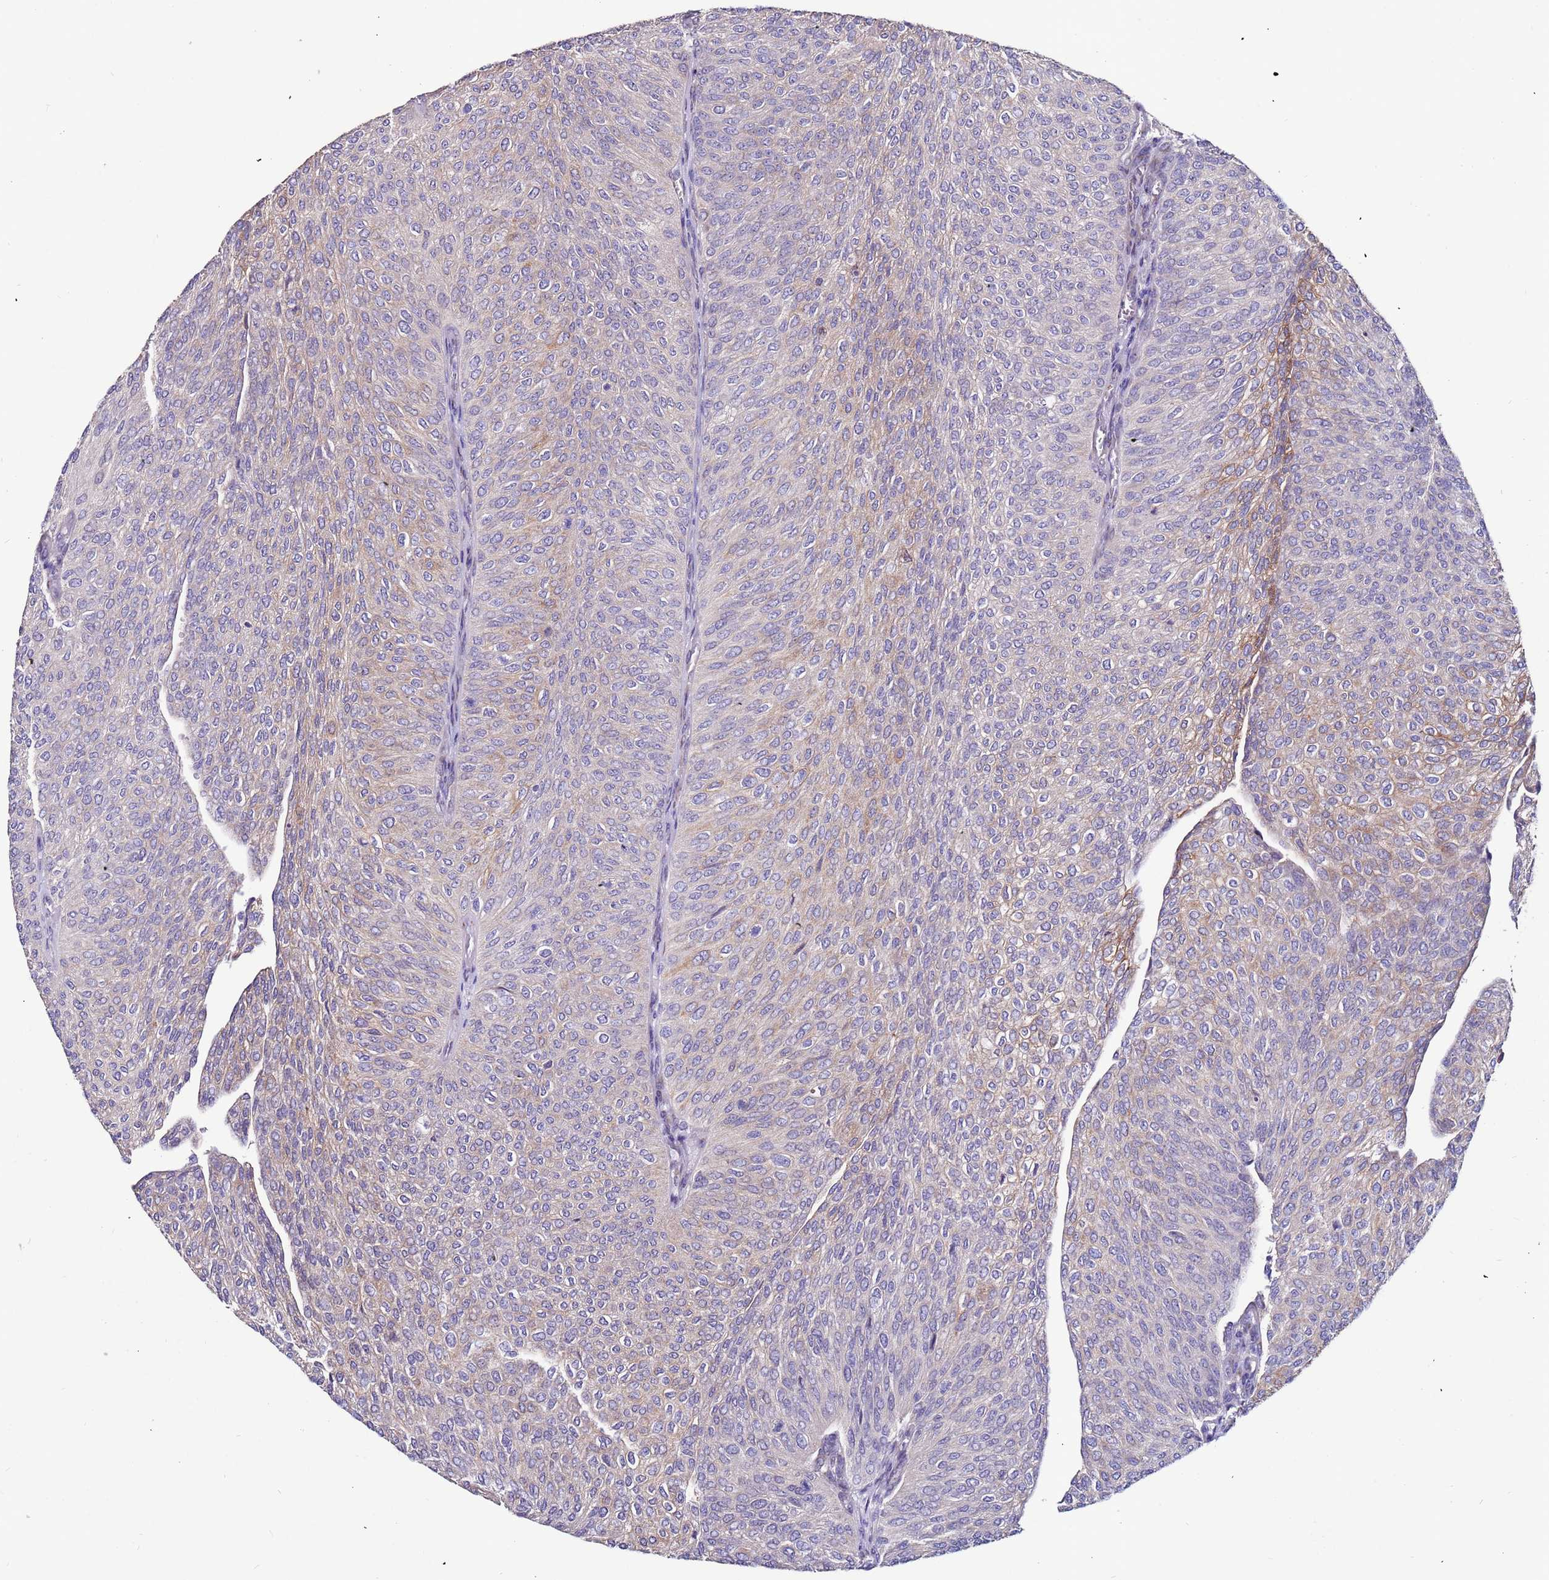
{"staining": {"intensity": "moderate", "quantity": "<25%", "location": "cytoplasmic/membranous"}, "tissue": "urothelial cancer", "cell_type": "Tumor cells", "image_type": "cancer", "snomed": [{"axis": "morphology", "description": "Urothelial carcinoma, High grade"}, {"axis": "topography", "description": "Urinary bladder"}], "caption": "DAB (3,3'-diaminobenzidine) immunohistochemical staining of human urothelial cancer reveals moderate cytoplasmic/membranous protein expression in approximately <25% of tumor cells.", "gene": "SLC44A3", "patient": {"sex": "female", "age": 79}}